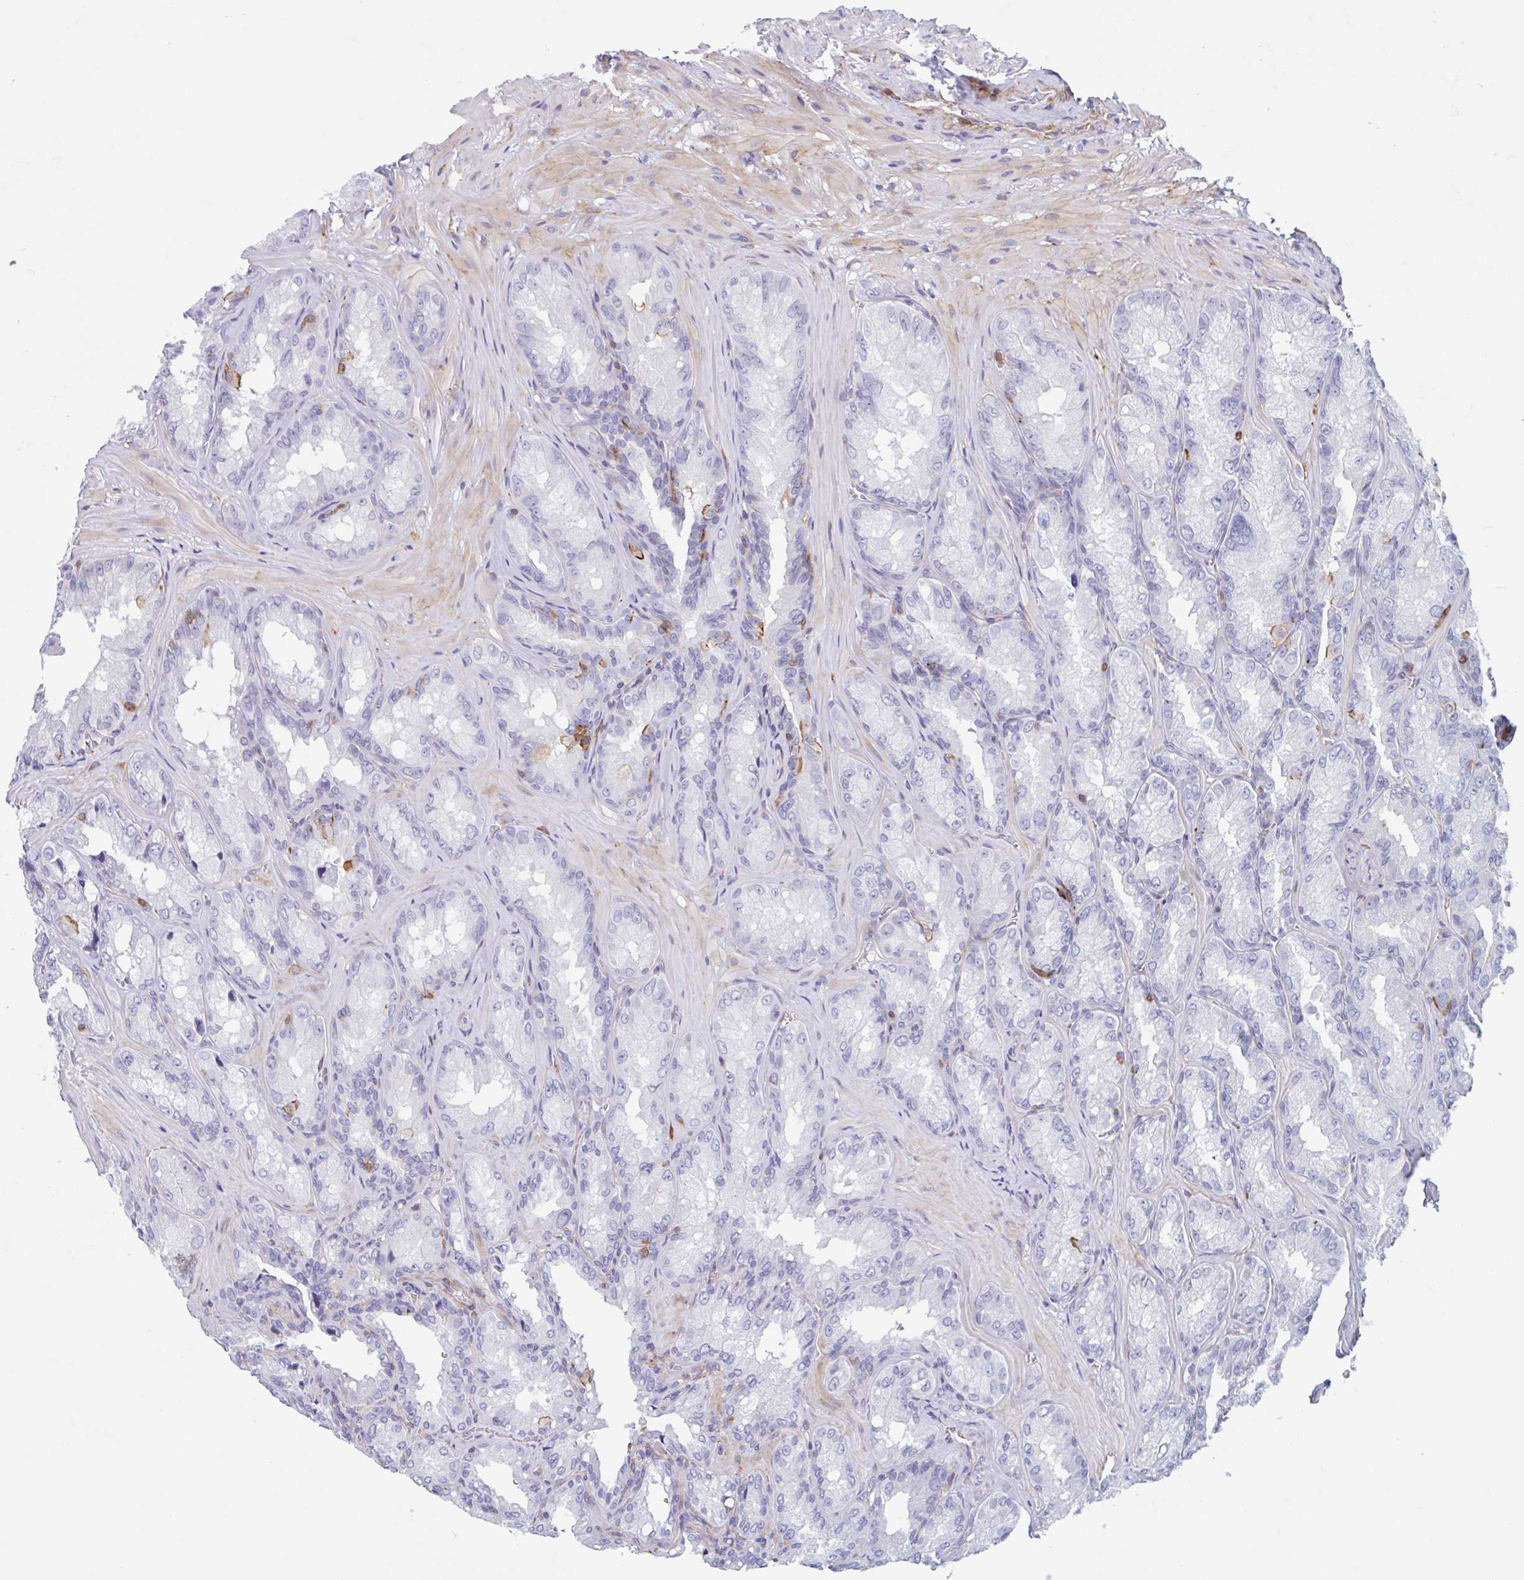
{"staining": {"intensity": "negative", "quantity": "none", "location": "none"}, "tissue": "seminal vesicle", "cell_type": "Glandular cells", "image_type": "normal", "snomed": [{"axis": "morphology", "description": "Normal tissue, NOS"}, {"axis": "topography", "description": "Seminal veicle"}], "caption": "This is a image of IHC staining of unremarkable seminal vesicle, which shows no staining in glandular cells.", "gene": "EFHD1", "patient": {"sex": "male", "age": 47}}